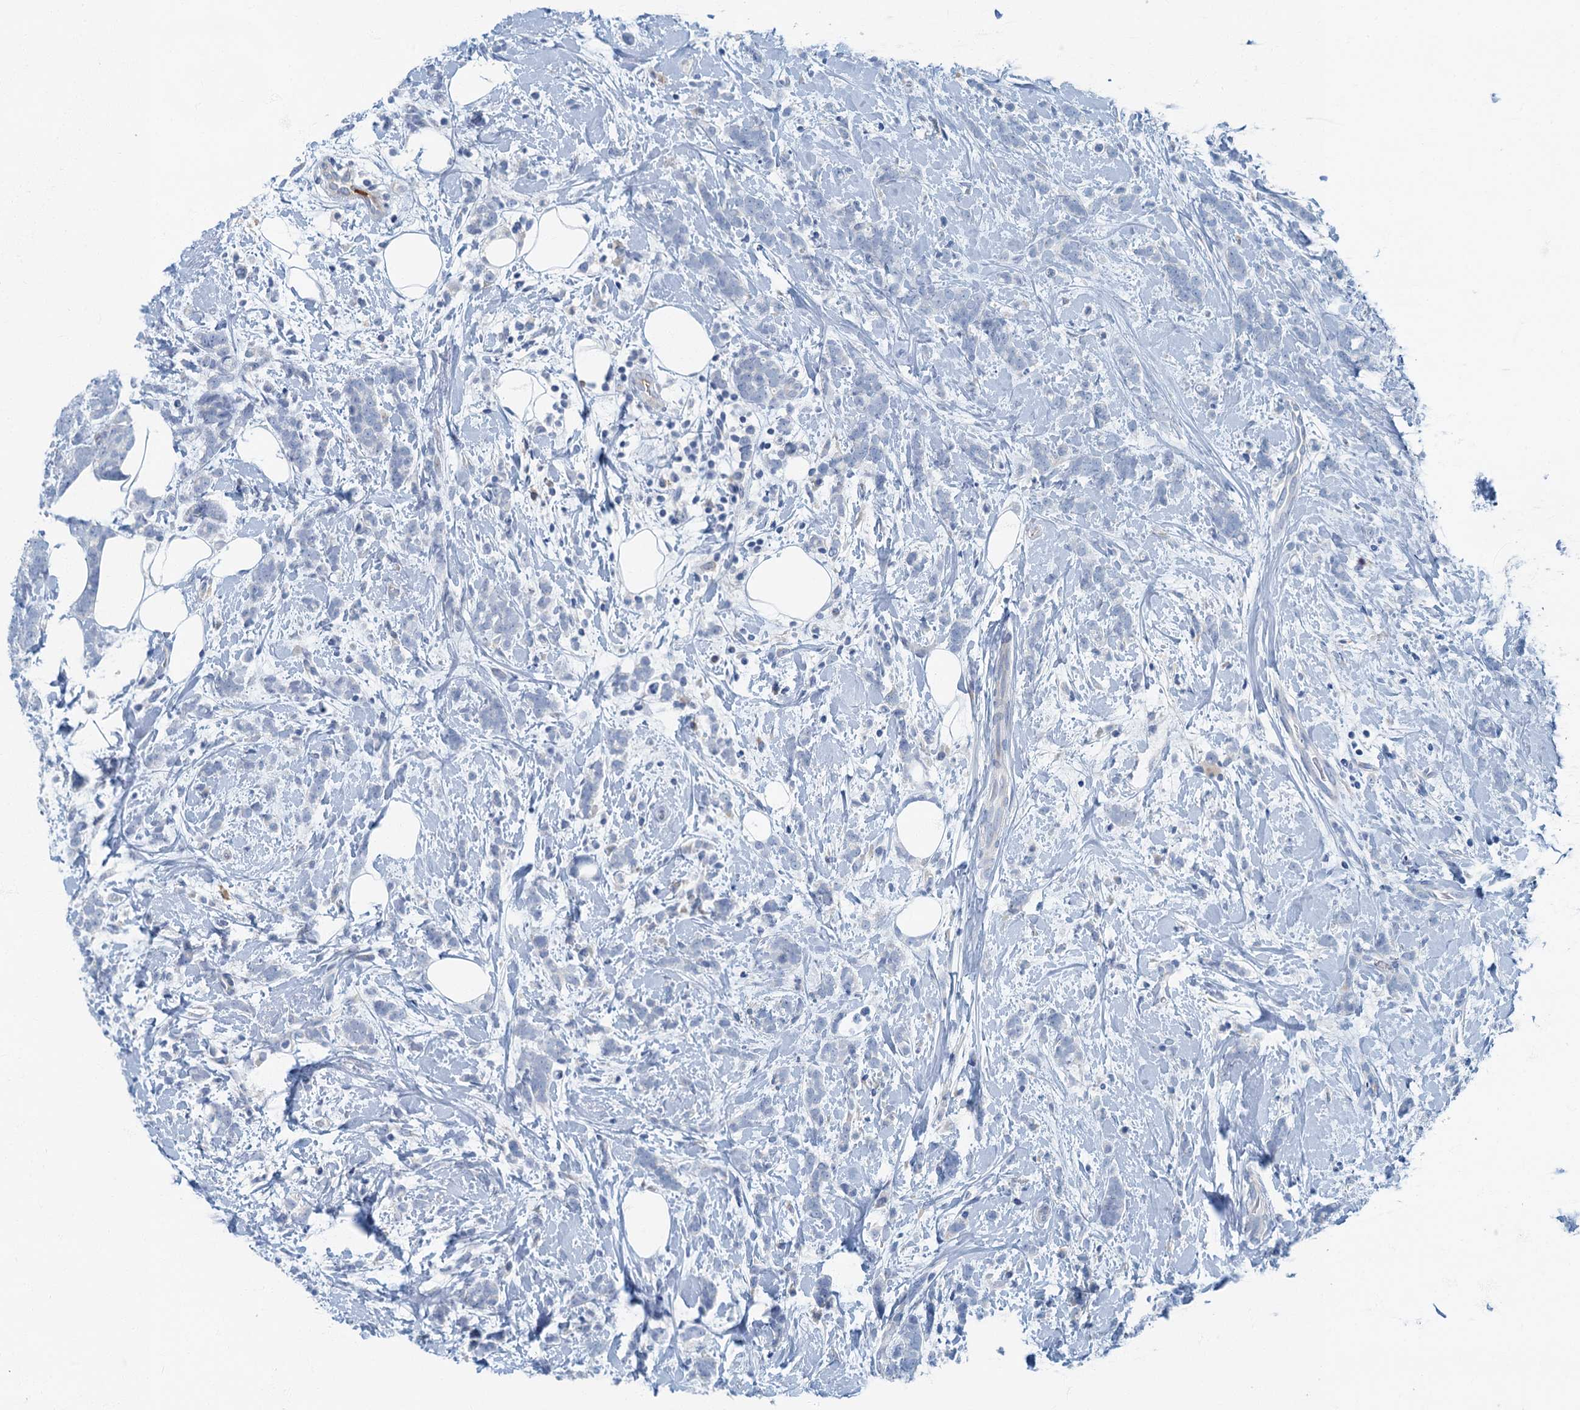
{"staining": {"intensity": "negative", "quantity": "none", "location": "none"}, "tissue": "breast cancer", "cell_type": "Tumor cells", "image_type": "cancer", "snomed": [{"axis": "morphology", "description": "Lobular carcinoma"}, {"axis": "topography", "description": "Breast"}], "caption": "Immunohistochemical staining of human lobular carcinoma (breast) exhibits no significant expression in tumor cells.", "gene": "ANKDD1A", "patient": {"sex": "female", "age": 58}}